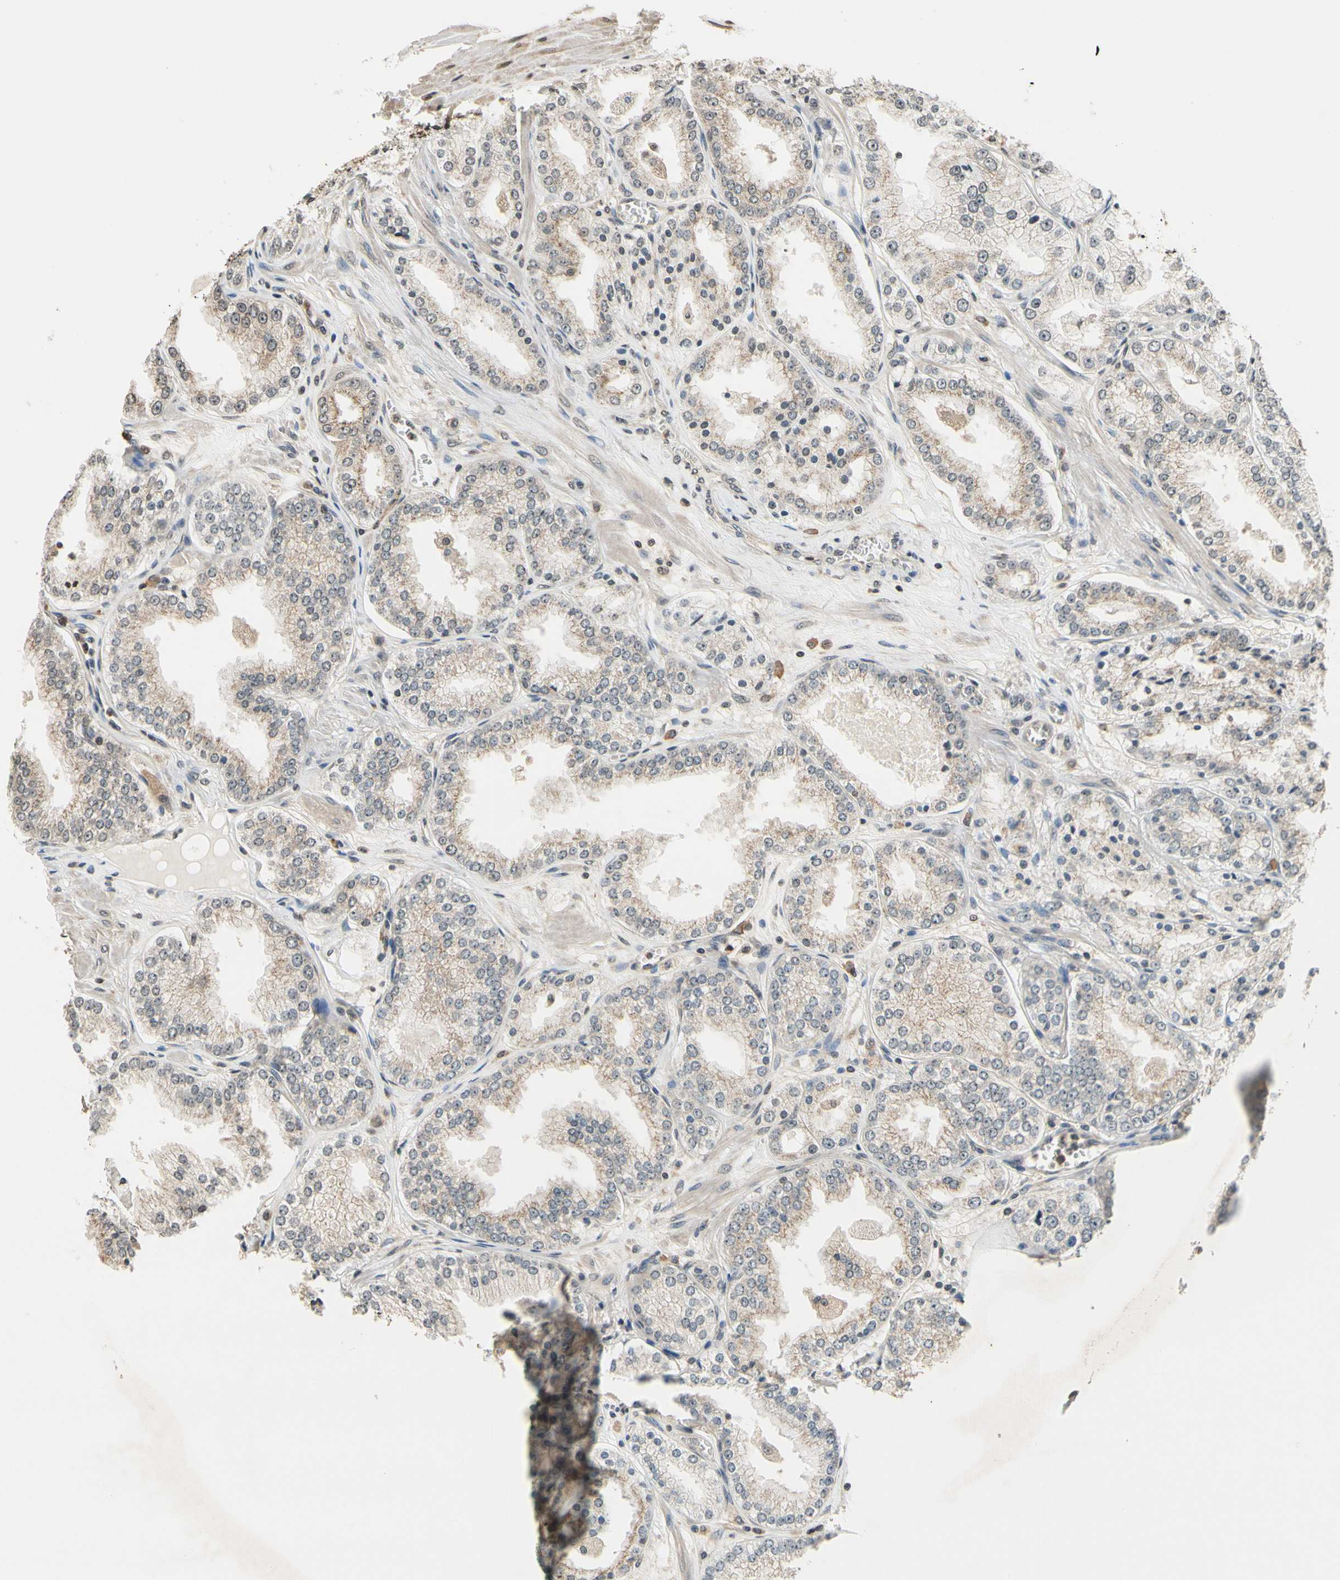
{"staining": {"intensity": "moderate", "quantity": ">75%", "location": "cytoplasmic/membranous"}, "tissue": "prostate cancer", "cell_type": "Tumor cells", "image_type": "cancer", "snomed": [{"axis": "morphology", "description": "Adenocarcinoma, High grade"}, {"axis": "topography", "description": "Prostate"}], "caption": "Immunohistochemistry histopathology image of human prostate cancer stained for a protein (brown), which reveals medium levels of moderate cytoplasmic/membranous positivity in approximately >75% of tumor cells.", "gene": "GCLC", "patient": {"sex": "male", "age": 61}}